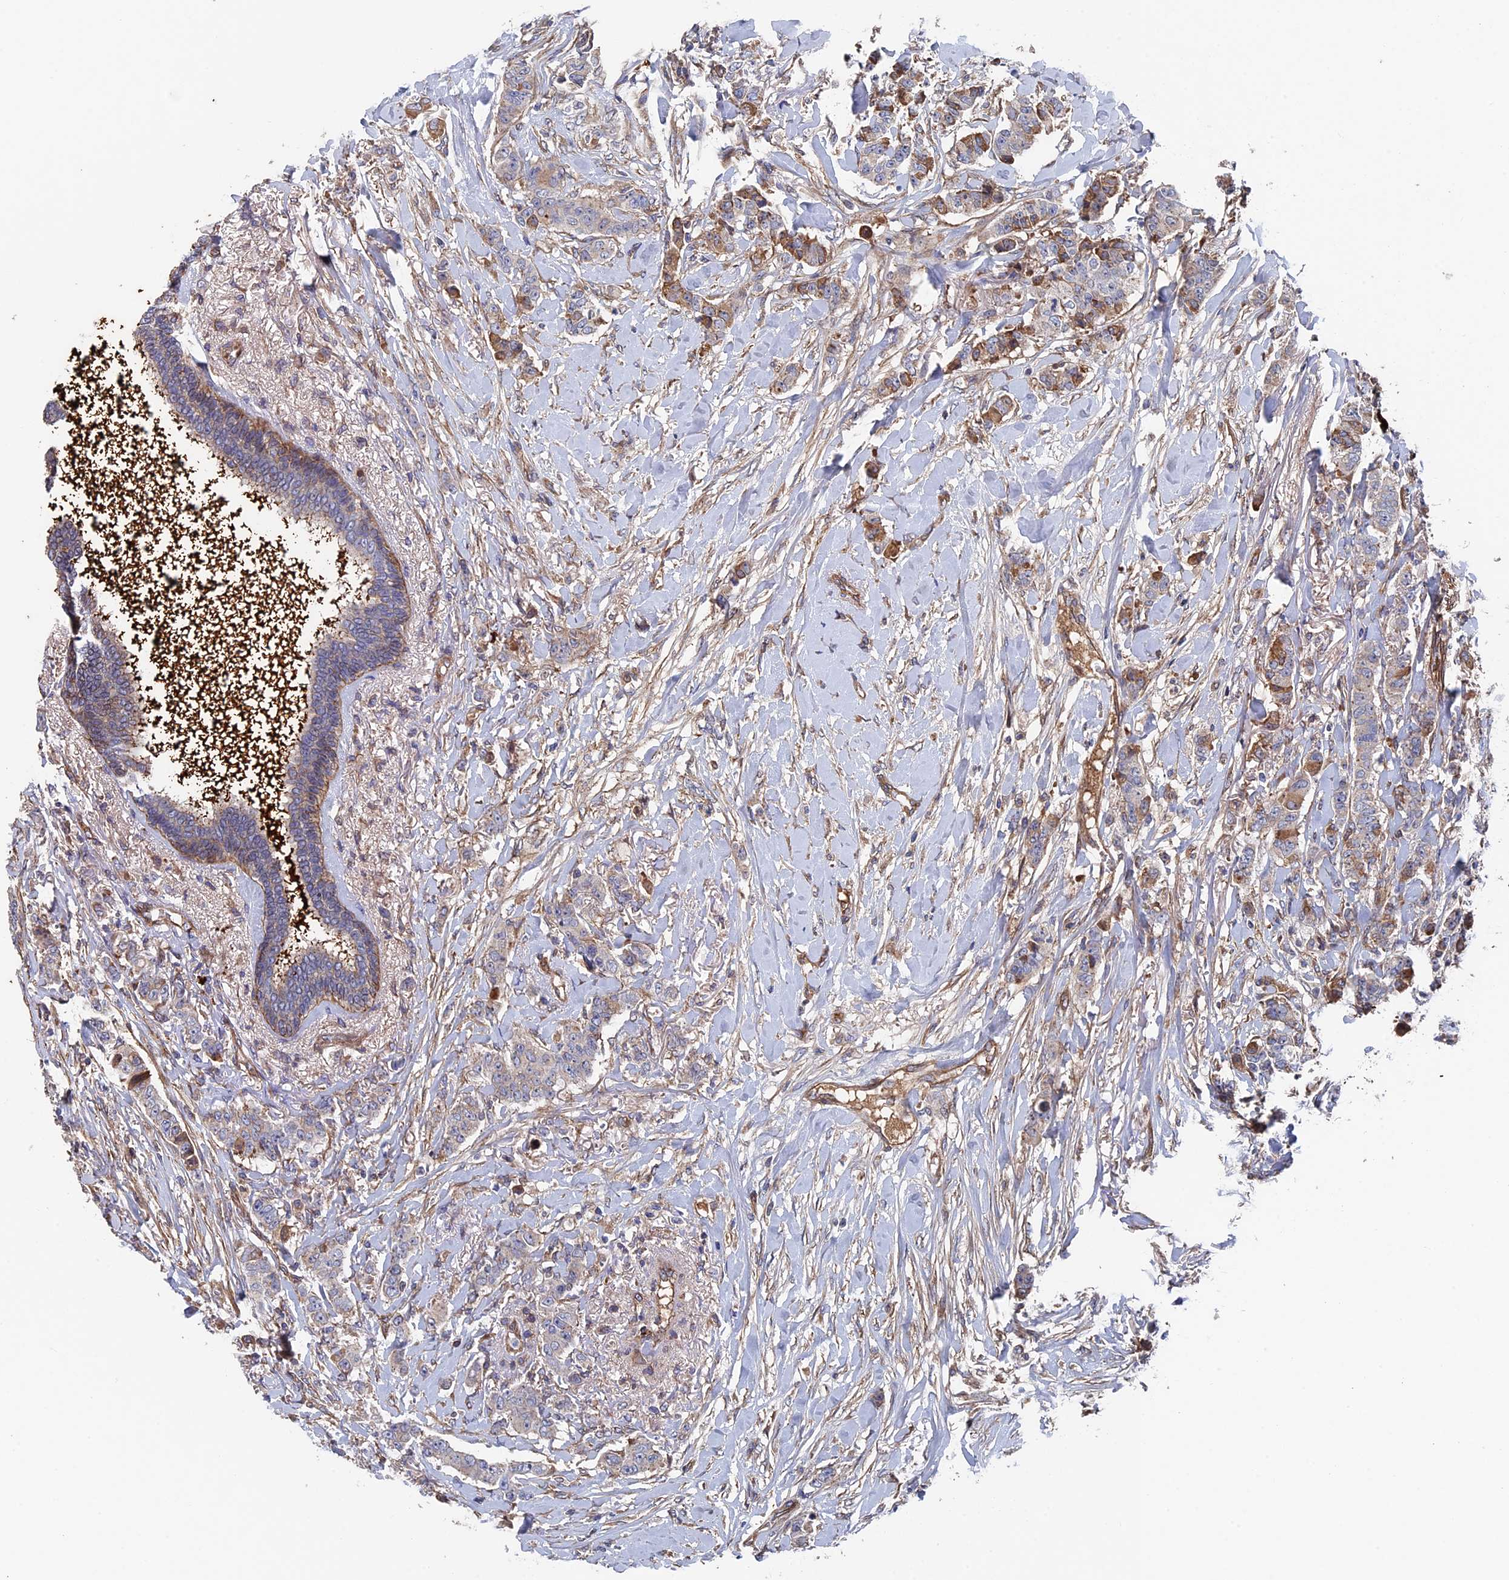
{"staining": {"intensity": "moderate", "quantity": "<25%", "location": "cytoplasmic/membranous"}, "tissue": "breast cancer", "cell_type": "Tumor cells", "image_type": "cancer", "snomed": [{"axis": "morphology", "description": "Duct carcinoma"}, {"axis": "topography", "description": "Breast"}], "caption": "High-magnification brightfield microscopy of breast intraductal carcinoma stained with DAB (3,3'-diaminobenzidine) (brown) and counterstained with hematoxylin (blue). tumor cells exhibit moderate cytoplasmic/membranous expression is identified in approximately<25% of cells.", "gene": "RPUSD1", "patient": {"sex": "female", "age": 40}}